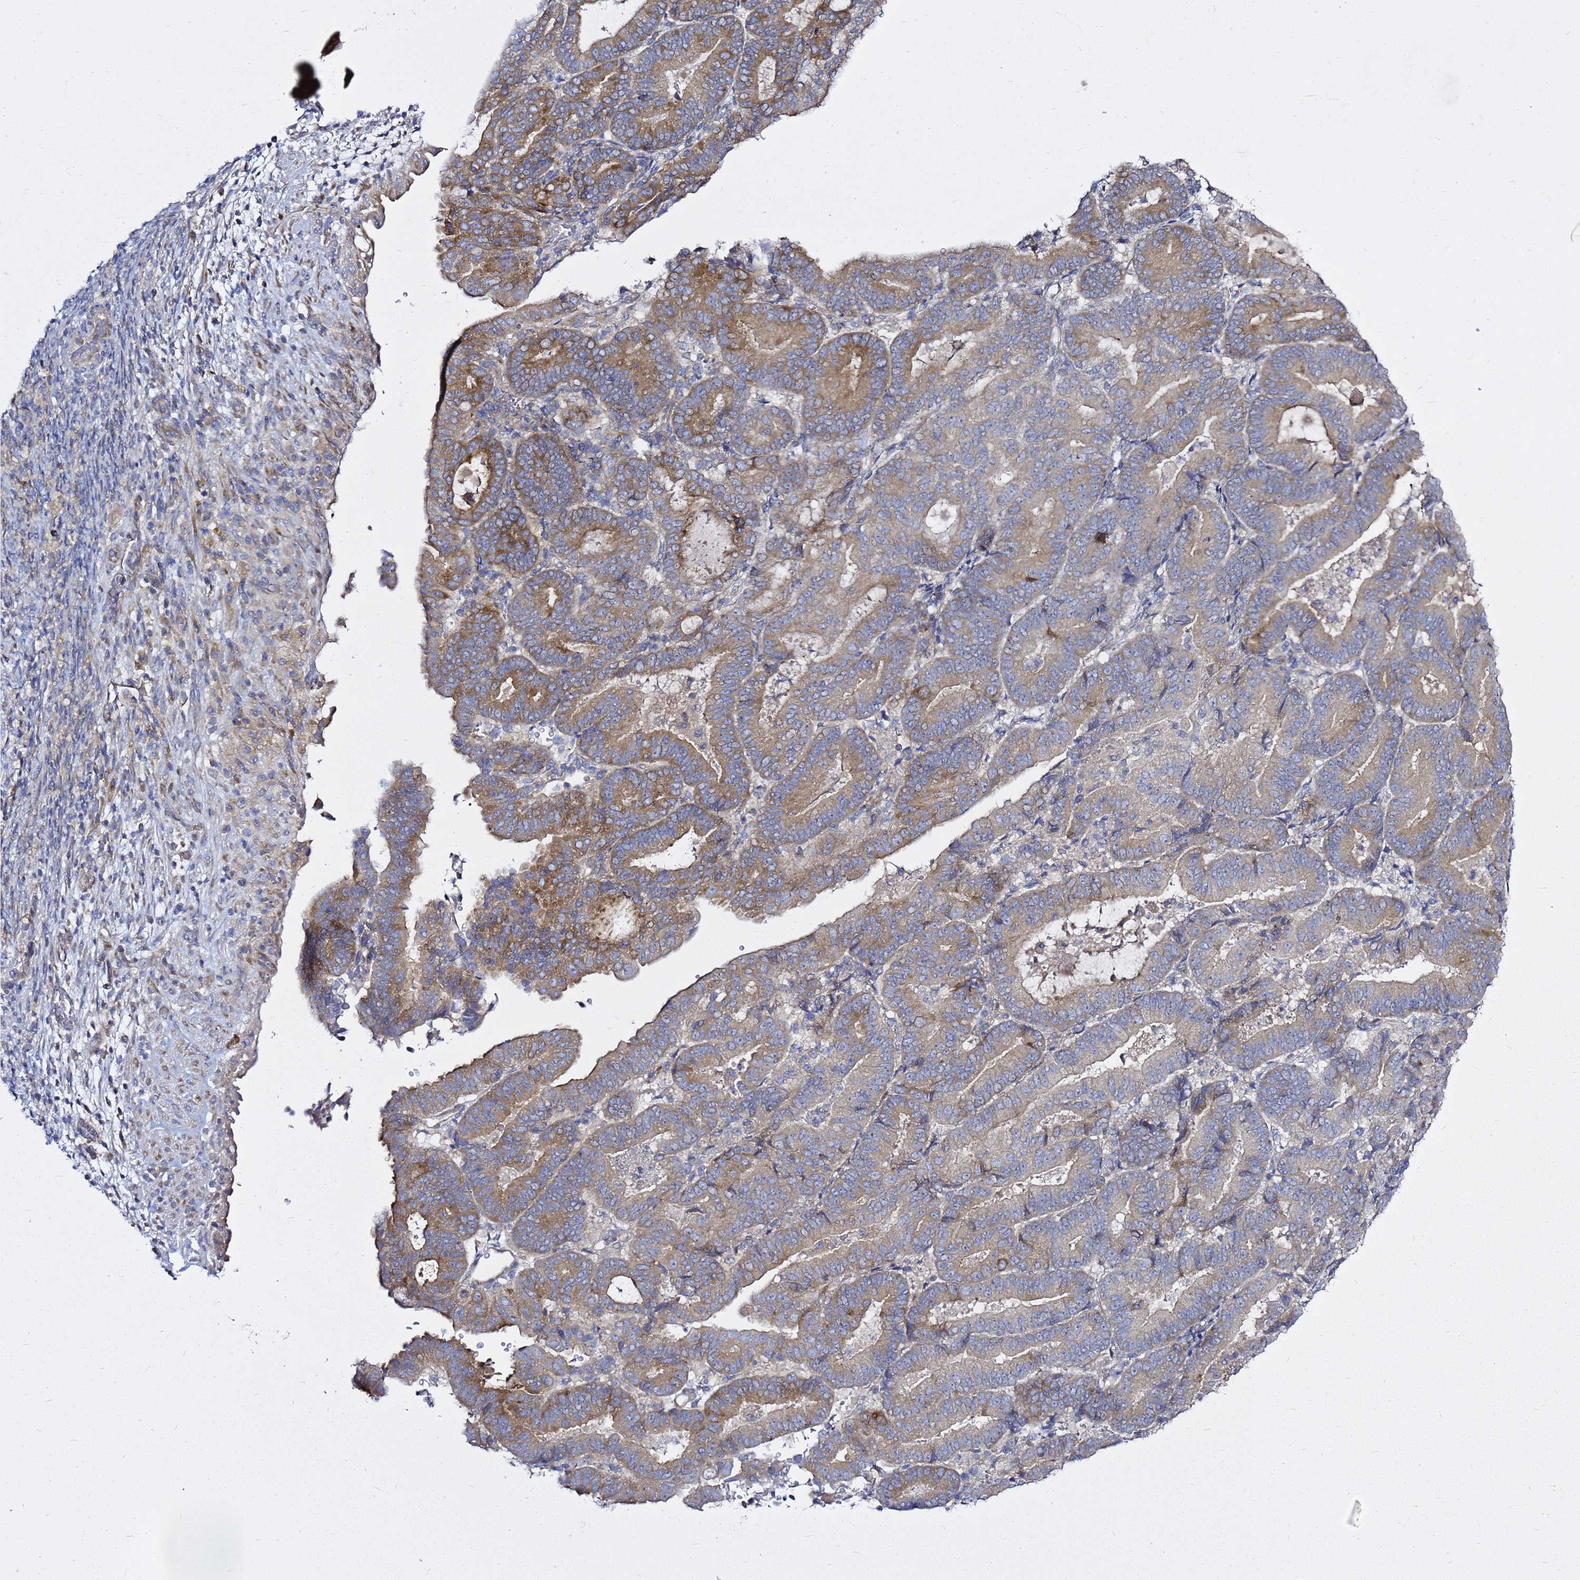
{"staining": {"intensity": "moderate", "quantity": ">75%", "location": "cytoplasmic/membranous"}, "tissue": "endometrial cancer", "cell_type": "Tumor cells", "image_type": "cancer", "snomed": [{"axis": "morphology", "description": "Adenocarcinoma, NOS"}, {"axis": "topography", "description": "Endometrium"}], "caption": "Immunohistochemical staining of endometrial adenocarcinoma reveals moderate cytoplasmic/membranous protein expression in approximately >75% of tumor cells. (IHC, brightfield microscopy, high magnification).", "gene": "MON1B", "patient": {"sex": "female", "age": 70}}